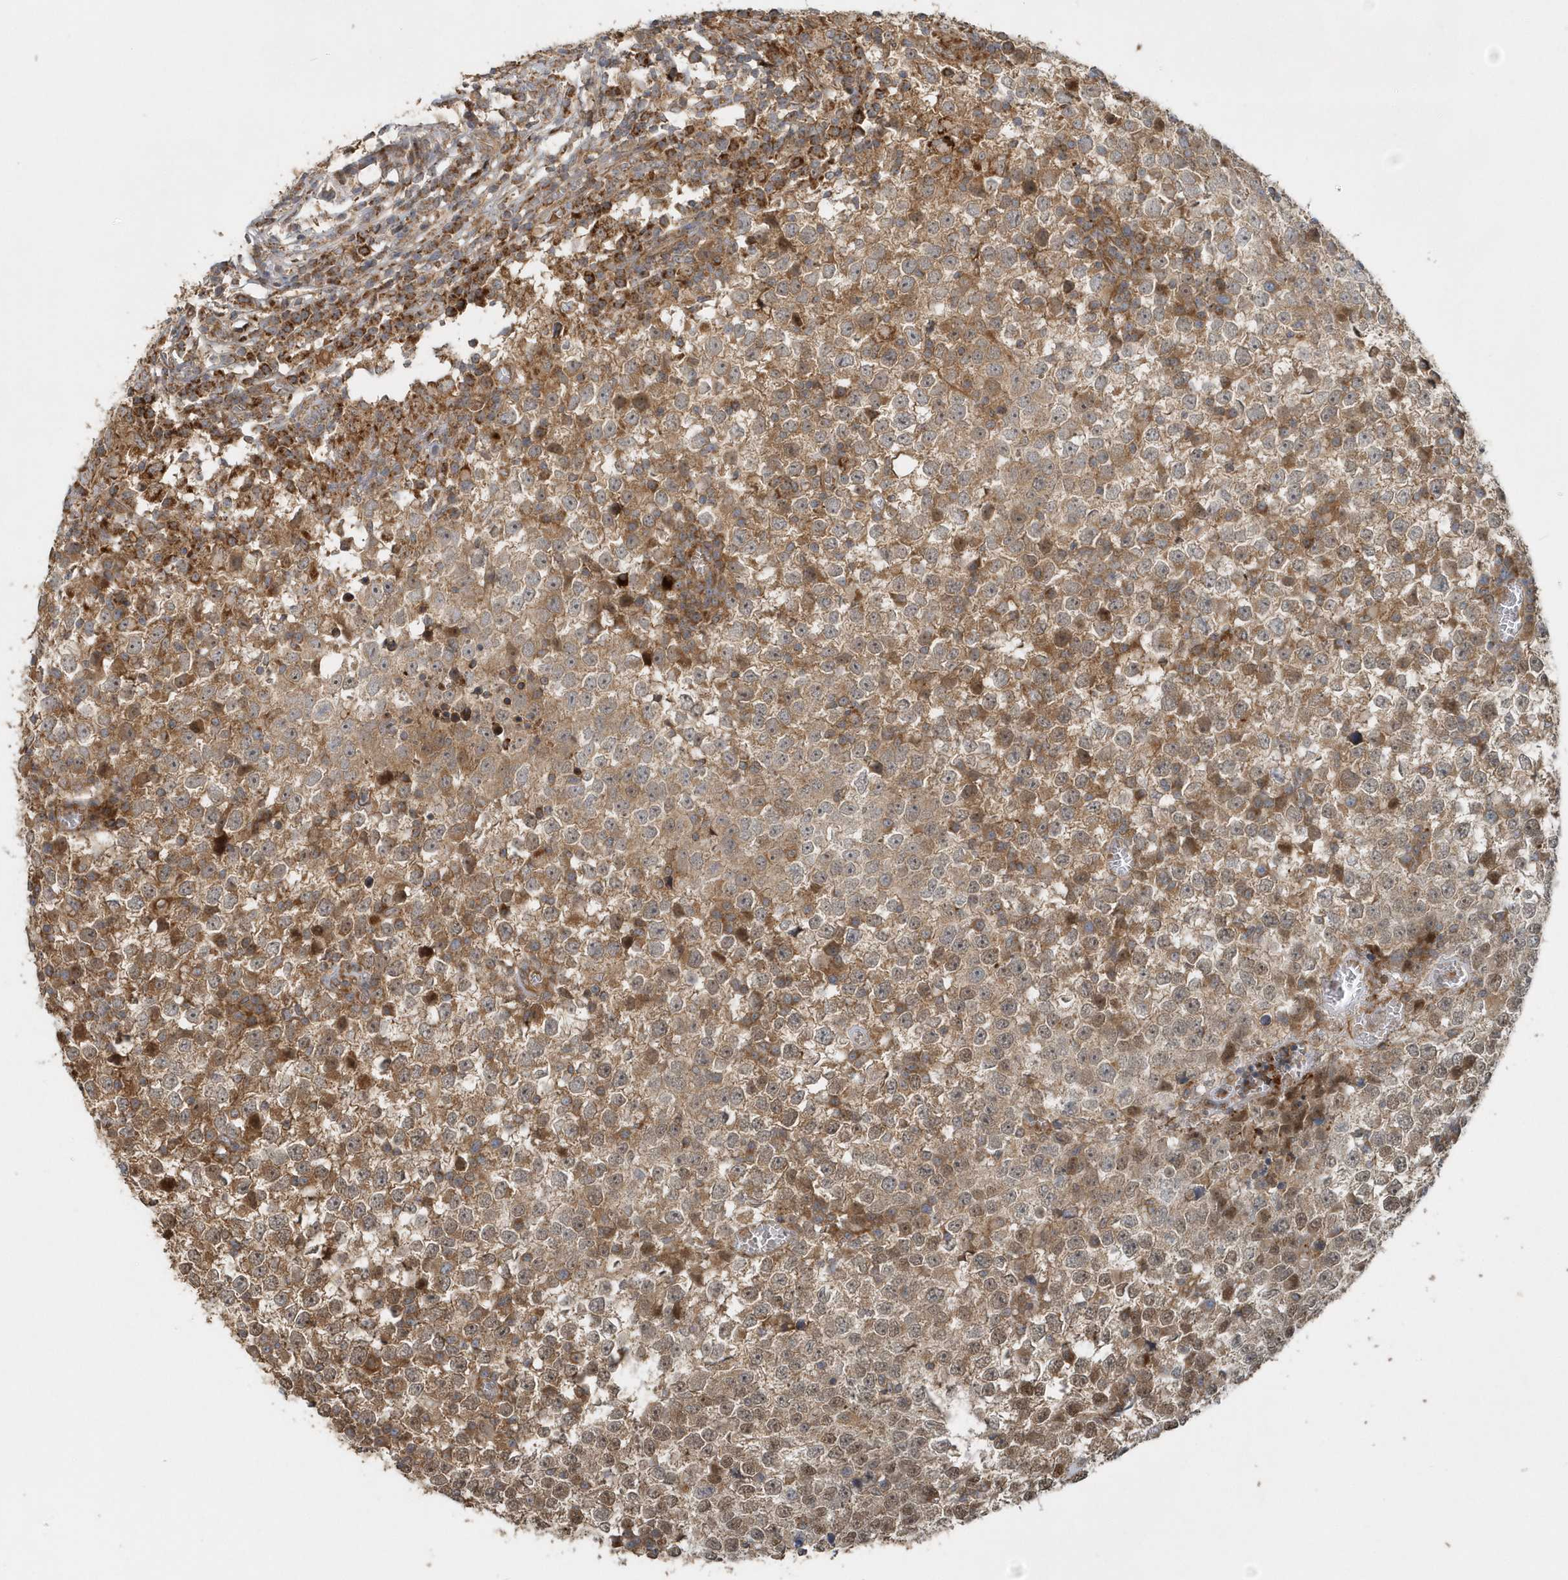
{"staining": {"intensity": "moderate", "quantity": ">75%", "location": "cytoplasmic/membranous"}, "tissue": "testis cancer", "cell_type": "Tumor cells", "image_type": "cancer", "snomed": [{"axis": "morphology", "description": "Seminoma, NOS"}, {"axis": "topography", "description": "Testis"}], "caption": "The histopathology image exhibits a brown stain indicating the presence of a protein in the cytoplasmic/membranous of tumor cells in seminoma (testis).", "gene": "MMUT", "patient": {"sex": "male", "age": 65}}